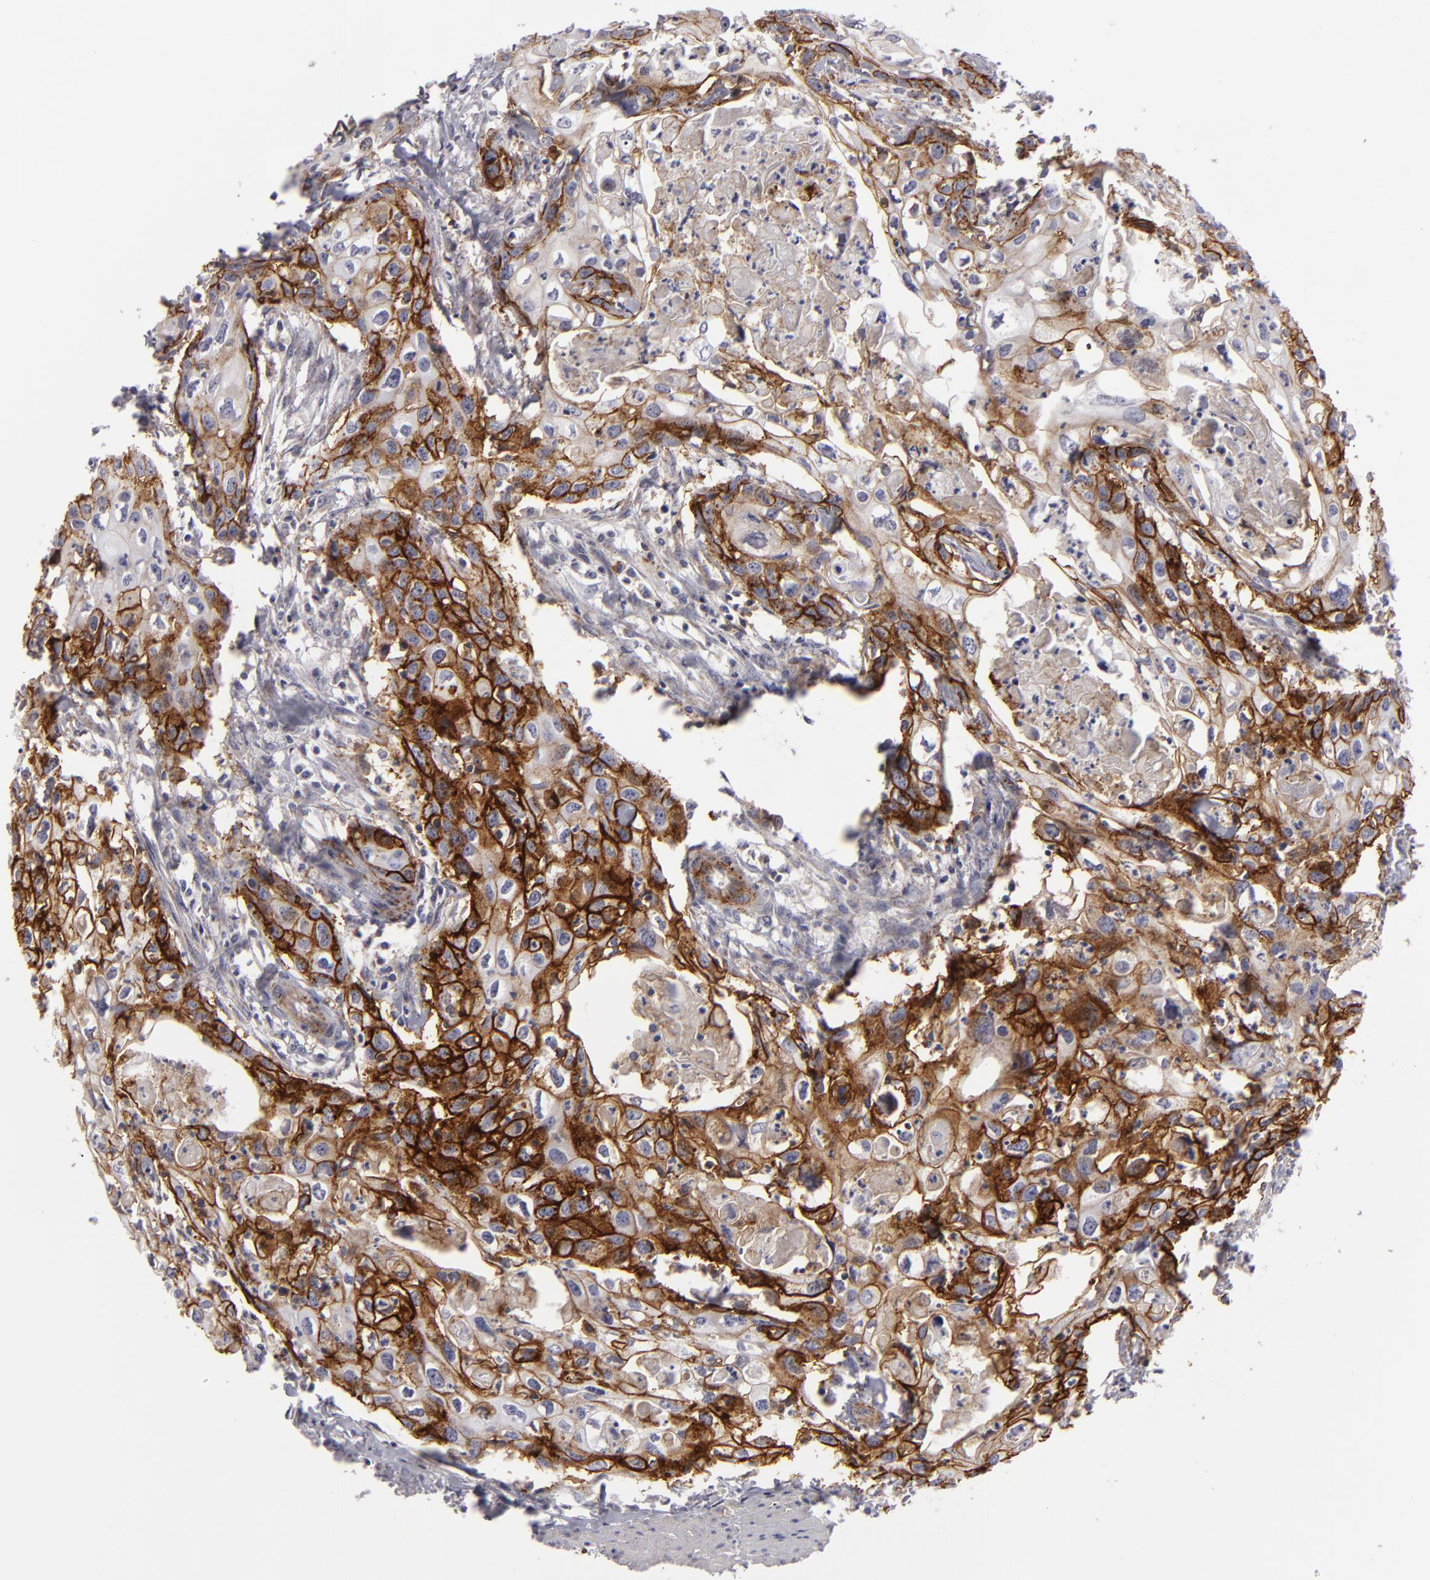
{"staining": {"intensity": "moderate", "quantity": ">75%", "location": "cytoplasmic/membranous"}, "tissue": "urothelial cancer", "cell_type": "Tumor cells", "image_type": "cancer", "snomed": [{"axis": "morphology", "description": "Urothelial carcinoma, High grade"}, {"axis": "topography", "description": "Urinary bladder"}], "caption": "The histopathology image reveals a brown stain indicating the presence of a protein in the cytoplasmic/membranous of tumor cells in urothelial cancer.", "gene": "ALCAM", "patient": {"sex": "male", "age": 54}}